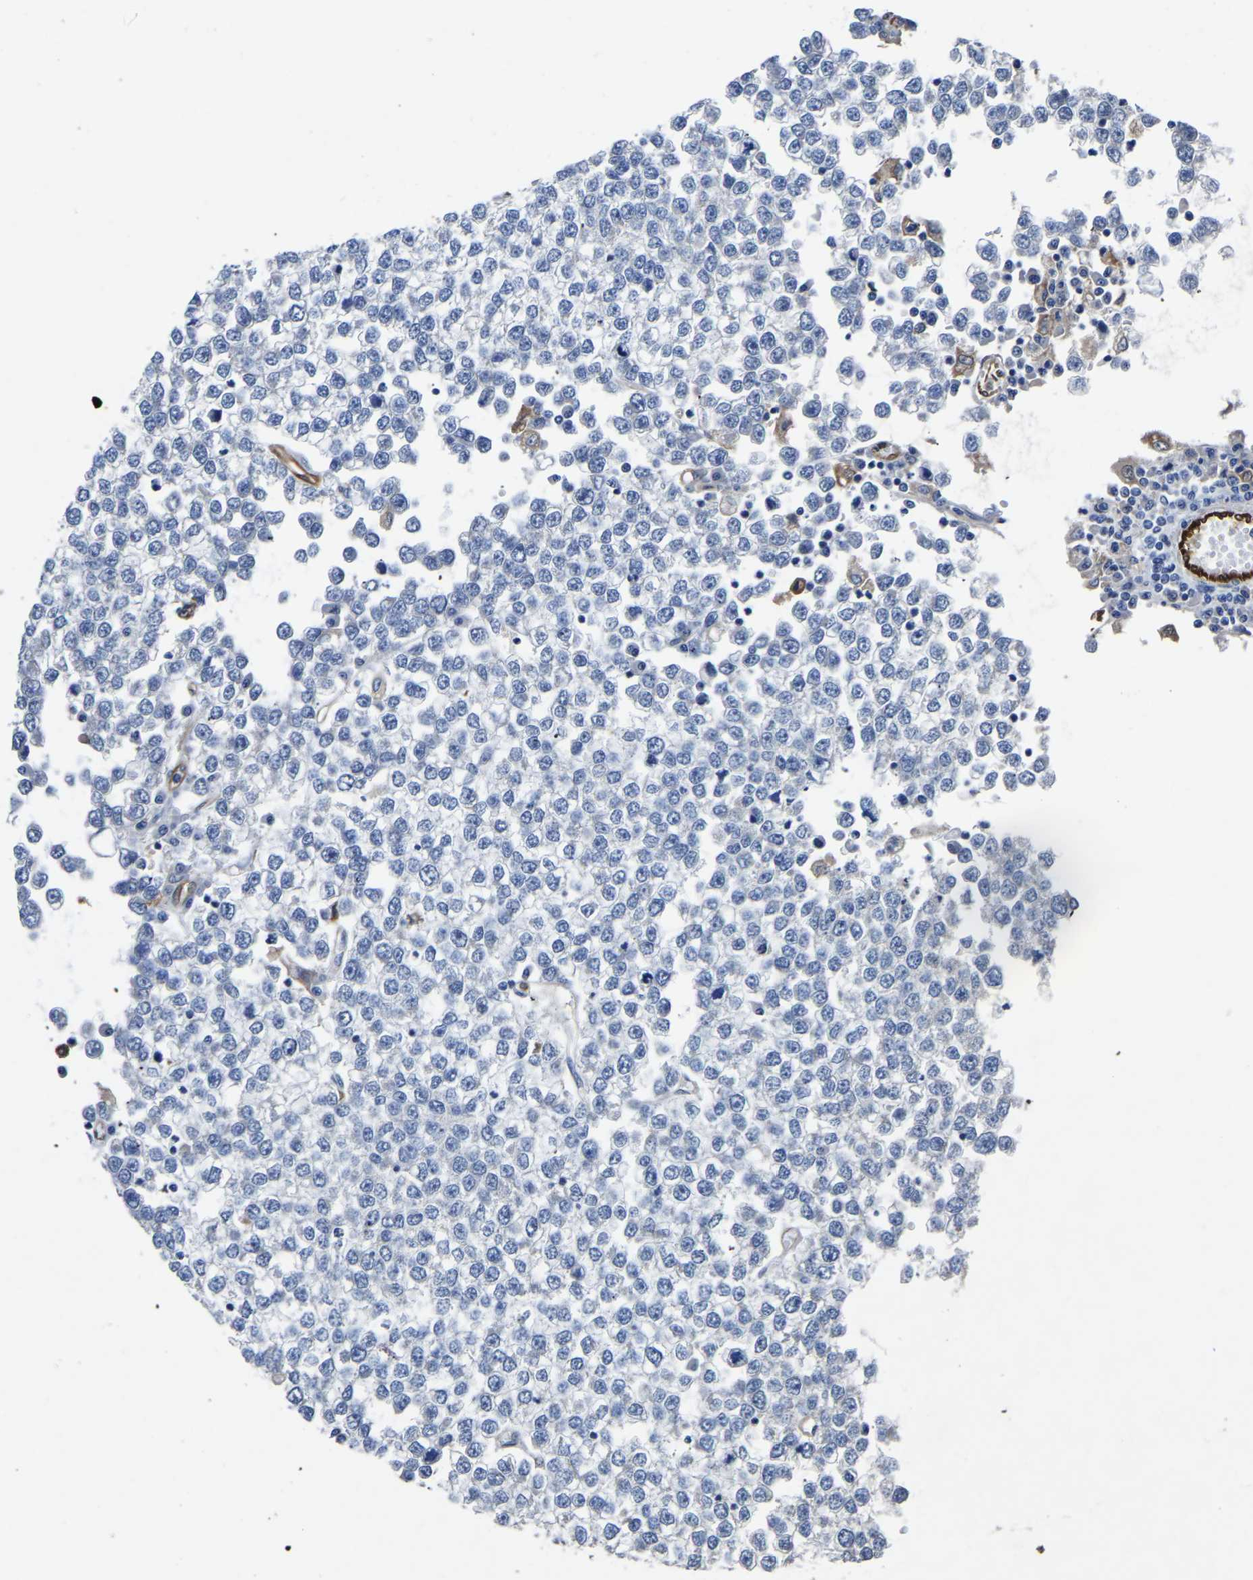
{"staining": {"intensity": "negative", "quantity": "none", "location": "none"}, "tissue": "testis cancer", "cell_type": "Tumor cells", "image_type": "cancer", "snomed": [{"axis": "morphology", "description": "Seminoma, NOS"}, {"axis": "topography", "description": "Testis"}], "caption": "Immunohistochemistry histopathology image of neoplastic tissue: testis seminoma stained with DAB (3,3'-diaminobenzidine) displays no significant protein staining in tumor cells.", "gene": "ATG2B", "patient": {"sex": "male", "age": 65}}